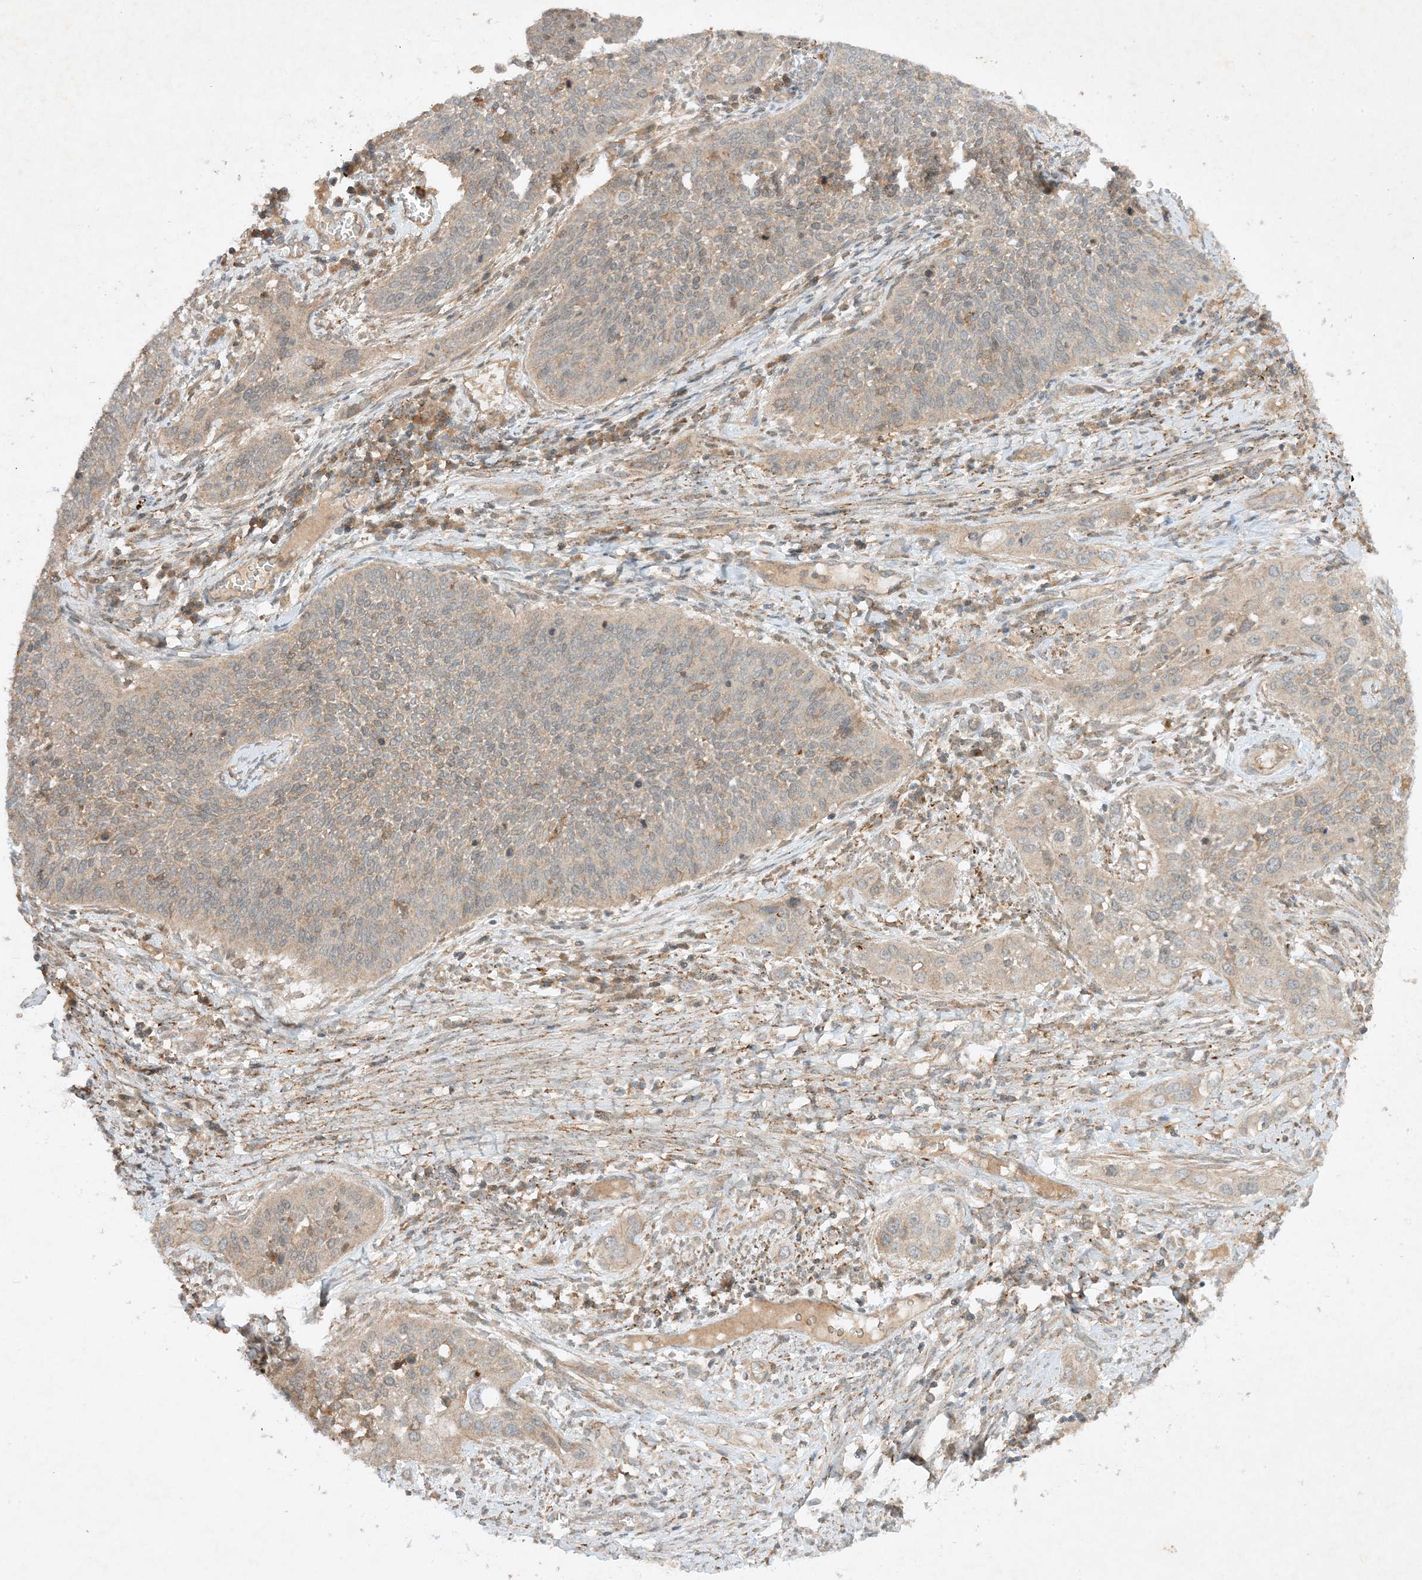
{"staining": {"intensity": "negative", "quantity": "none", "location": "none"}, "tissue": "cervical cancer", "cell_type": "Tumor cells", "image_type": "cancer", "snomed": [{"axis": "morphology", "description": "Squamous cell carcinoma, NOS"}, {"axis": "topography", "description": "Cervix"}], "caption": "DAB (3,3'-diaminobenzidine) immunohistochemical staining of cervical cancer demonstrates no significant expression in tumor cells.", "gene": "XRN1", "patient": {"sex": "female", "age": 34}}